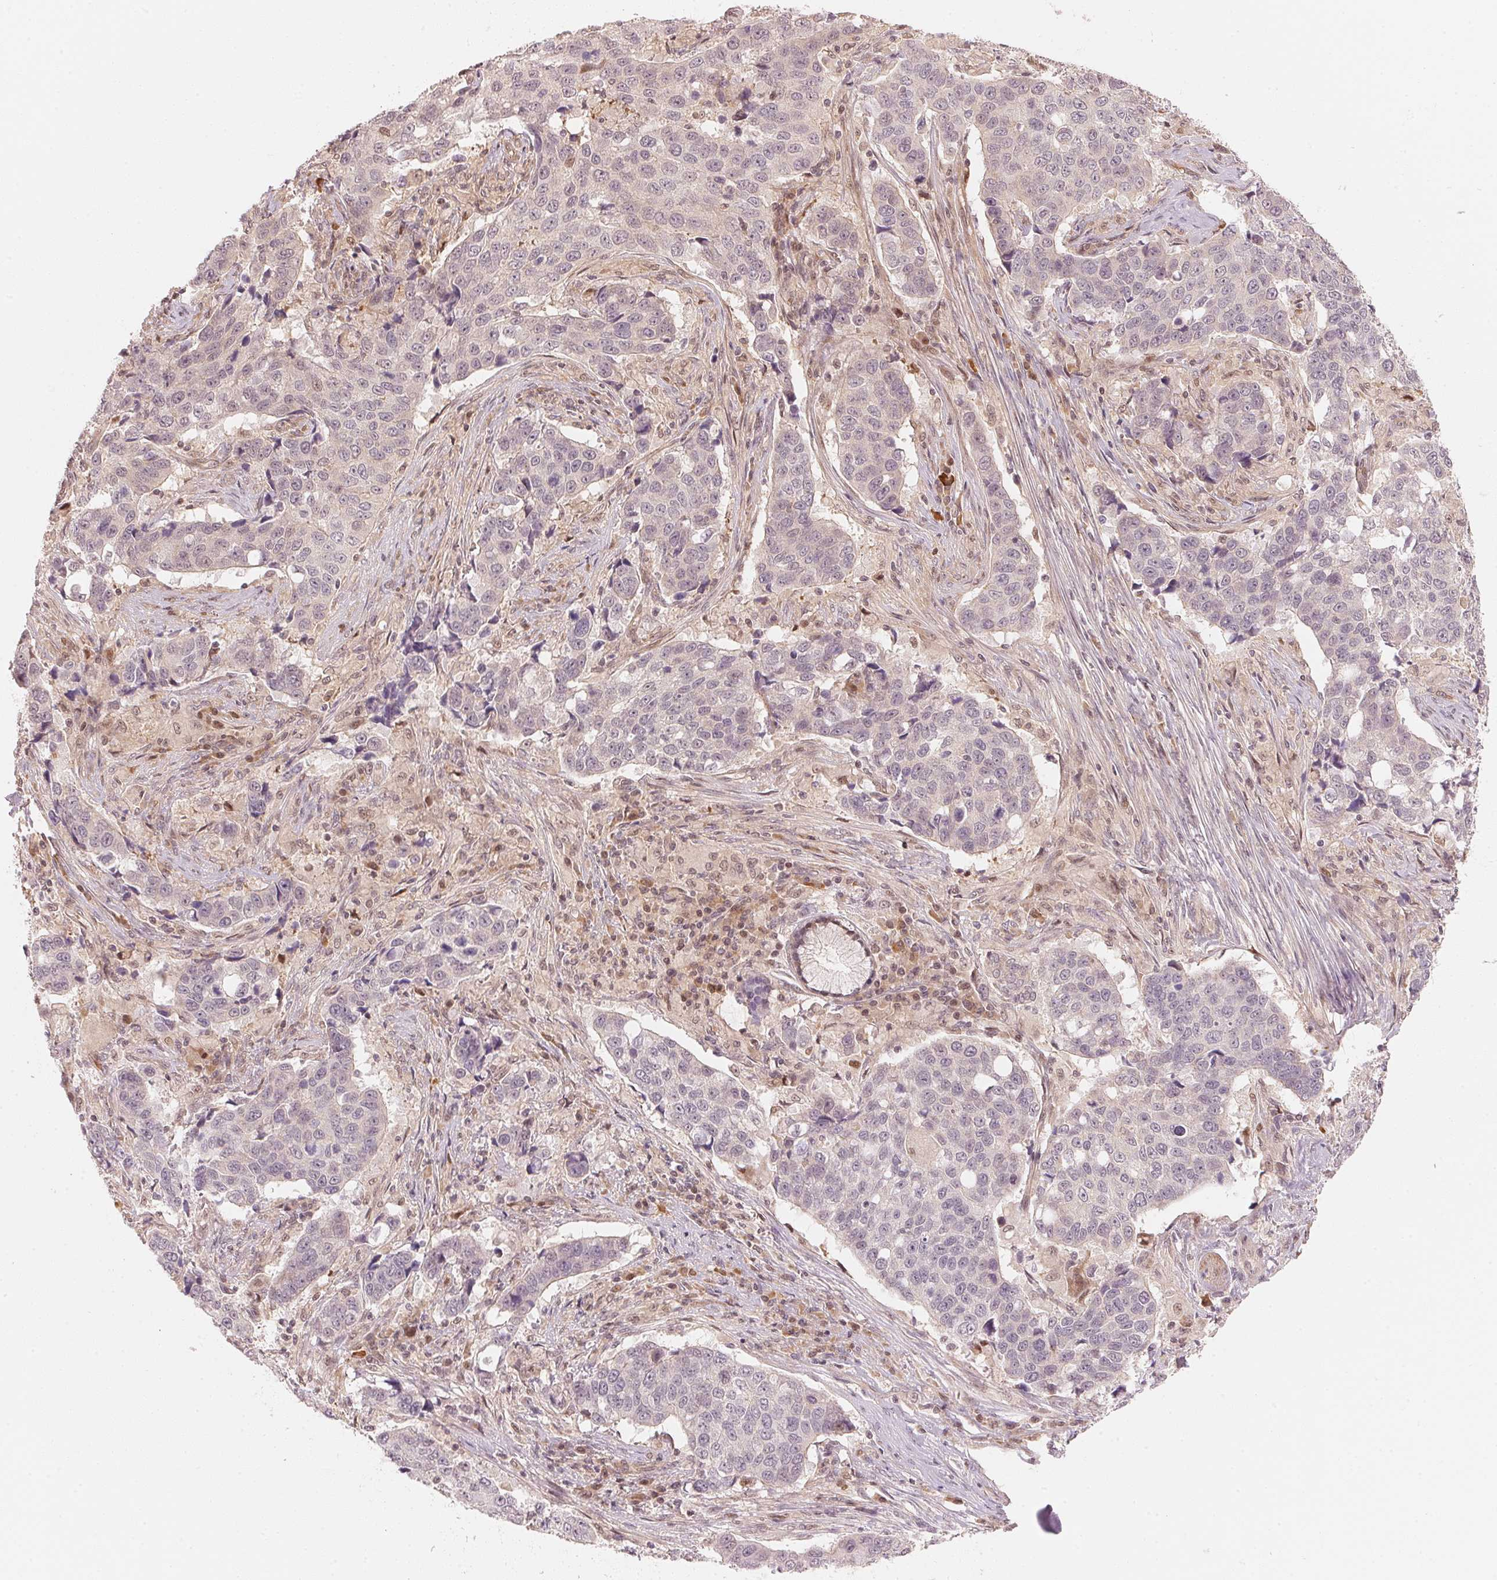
{"staining": {"intensity": "negative", "quantity": "none", "location": "none"}, "tissue": "lung cancer", "cell_type": "Tumor cells", "image_type": "cancer", "snomed": [{"axis": "morphology", "description": "Squamous cell carcinoma, NOS"}, {"axis": "topography", "description": "Lymph node"}, {"axis": "topography", "description": "Lung"}], "caption": "Histopathology image shows no protein expression in tumor cells of lung cancer tissue. The staining was performed using DAB (3,3'-diaminobenzidine) to visualize the protein expression in brown, while the nuclei were stained in blue with hematoxylin (Magnification: 20x).", "gene": "PRKN", "patient": {"sex": "male", "age": 61}}